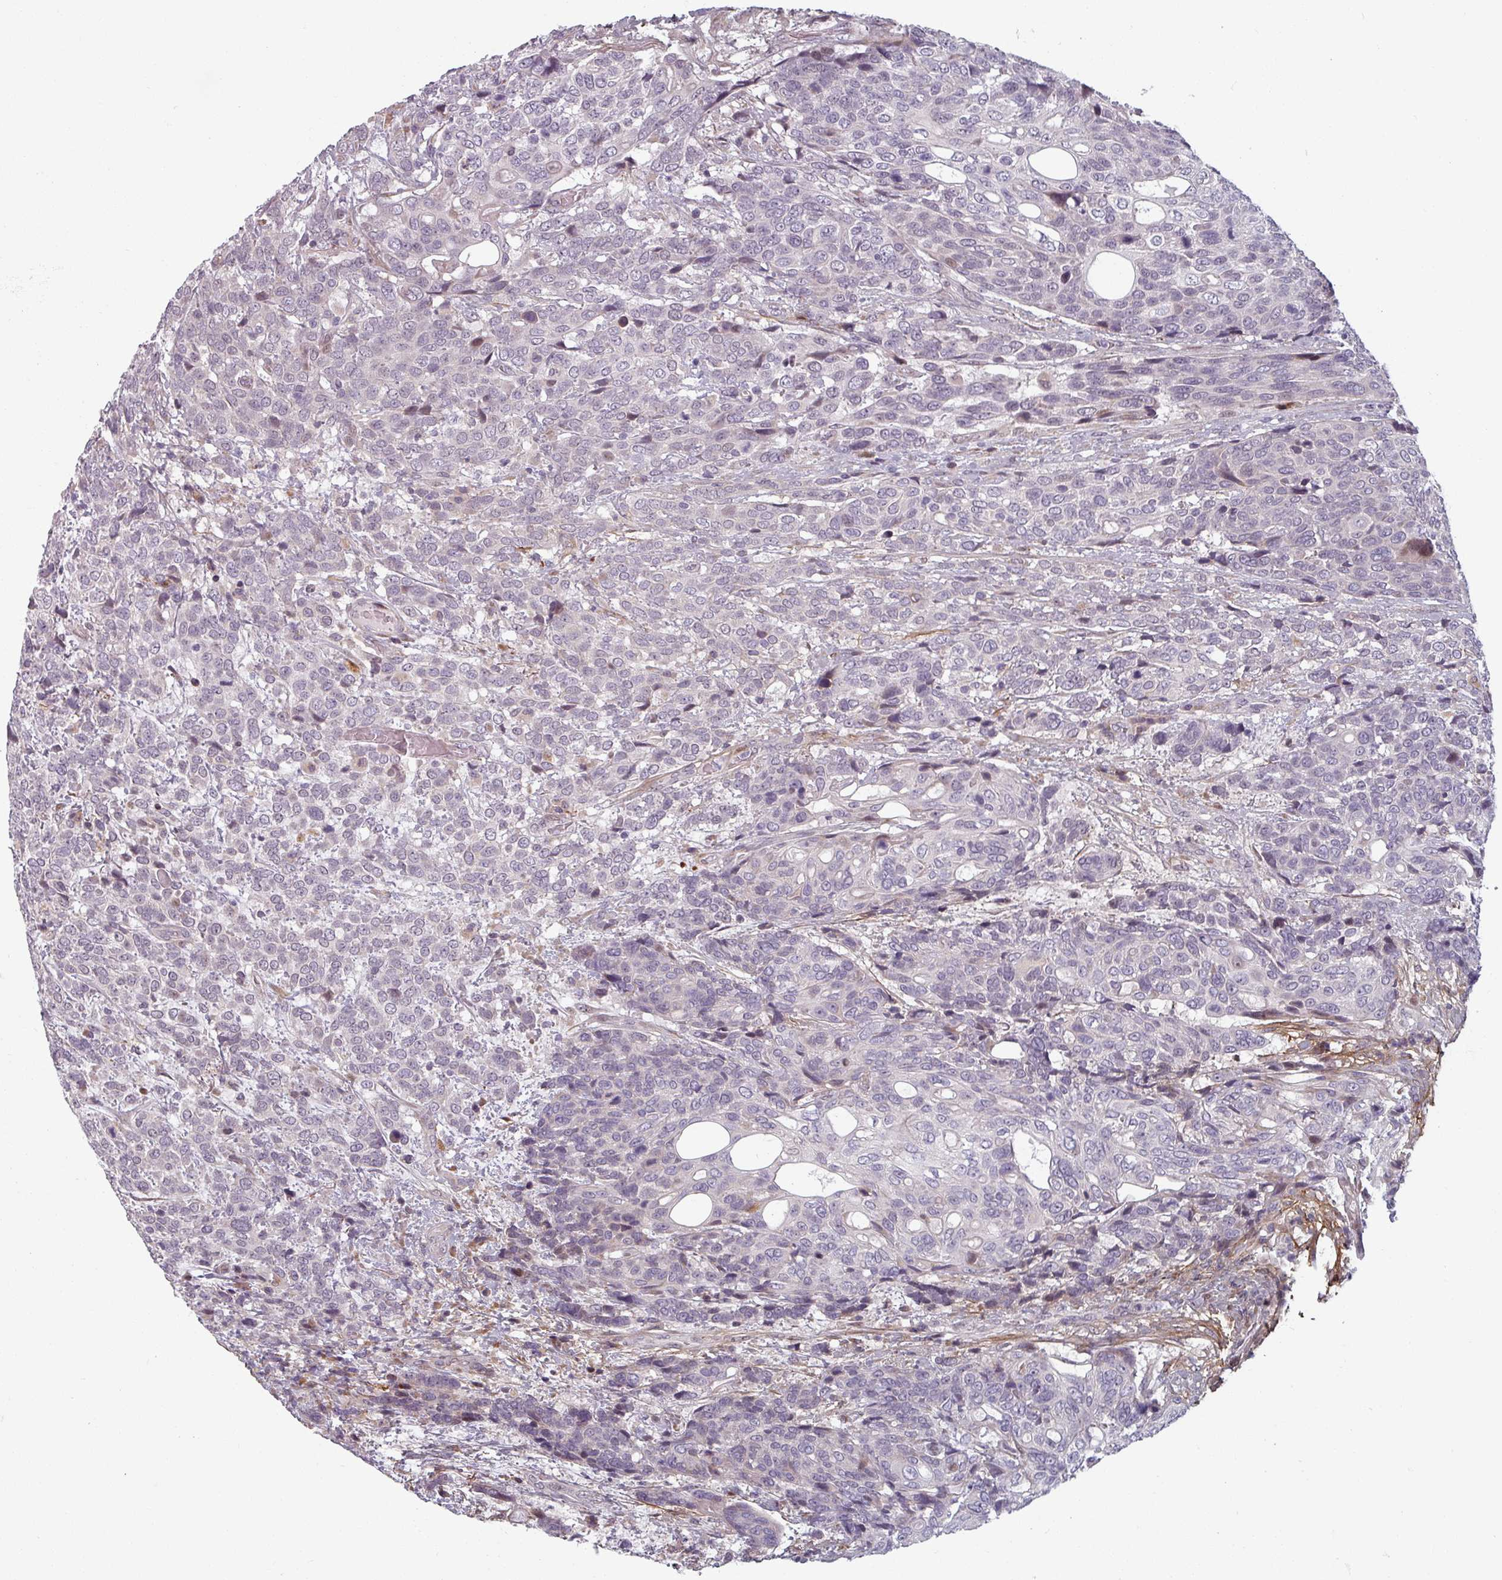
{"staining": {"intensity": "negative", "quantity": "none", "location": "none"}, "tissue": "urothelial cancer", "cell_type": "Tumor cells", "image_type": "cancer", "snomed": [{"axis": "morphology", "description": "Urothelial carcinoma, High grade"}, {"axis": "topography", "description": "Urinary bladder"}], "caption": "A histopathology image of high-grade urothelial carcinoma stained for a protein displays no brown staining in tumor cells. (DAB immunohistochemistry visualized using brightfield microscopy, high magnification).", "gene": "CYB5RL", "patient": {"sex": "female", "age": 70}}